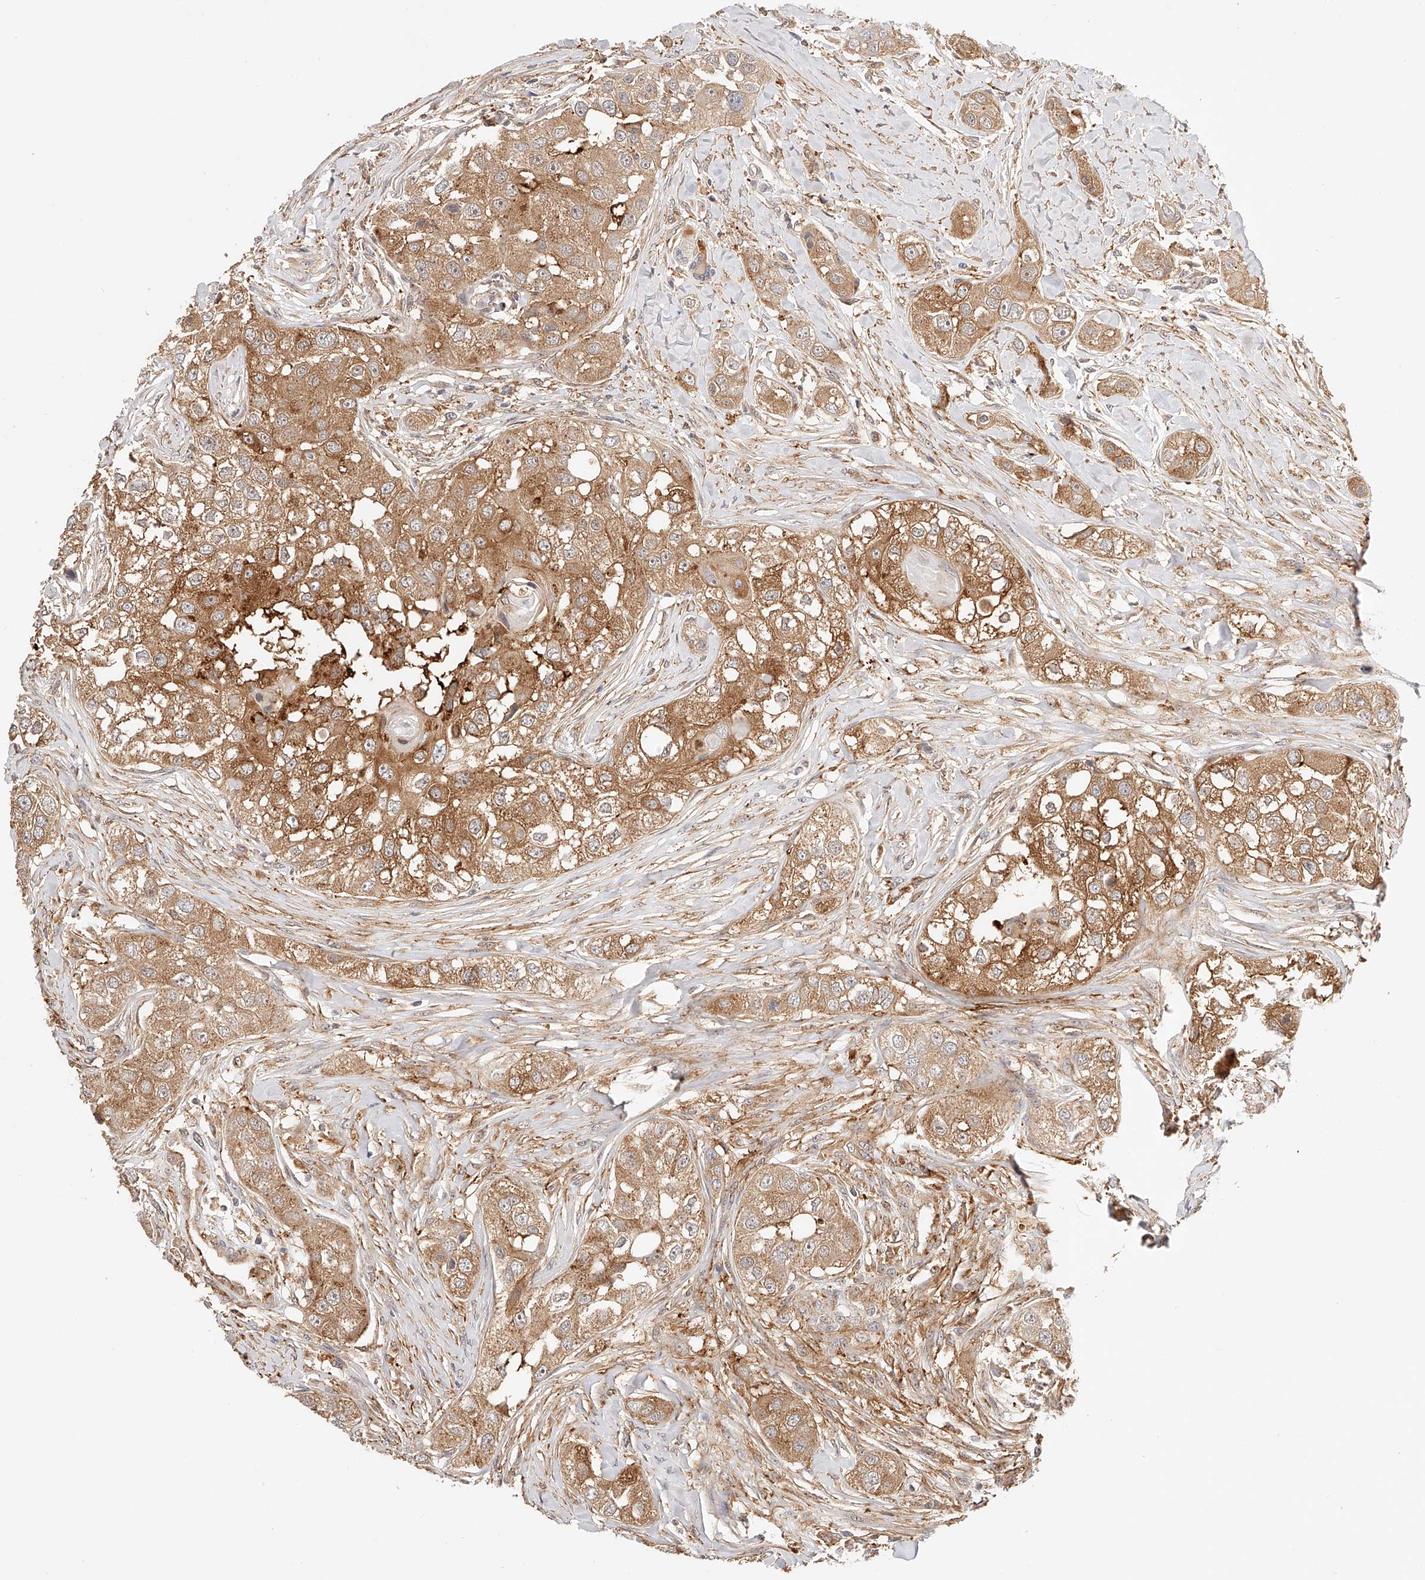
{"staining": {"intensity": "moderate", "quantity": ">75%", "location": "cytoplasmic/membranous"}, "tissue": "head and neck cancer", "cell_type": "Tumor cells", "image_type": "cancer", "snomed": [{"axis": "morphology", "description": "Normal tissue, NOS"}, {"axis": "morphology", "description": "Squamous cell carcinoma, NOS"}, {"axis": "topography", "description": "Skeletal muscle"}, {"axis": "topography", "description": "Head-Neck"}], "caption": "Immunohistochemistry (IHC) of head and neck cancer demonstrates medium levels of moderate cytoplasmic/membranous expression in about >75% of tumor cells. Using DAB (brown) and hematoxylin (blue) stains, captured at high magnification using brightfield microscopy.", "gene": "SYNC", "patient": {"sex": "male", "age": 51}}